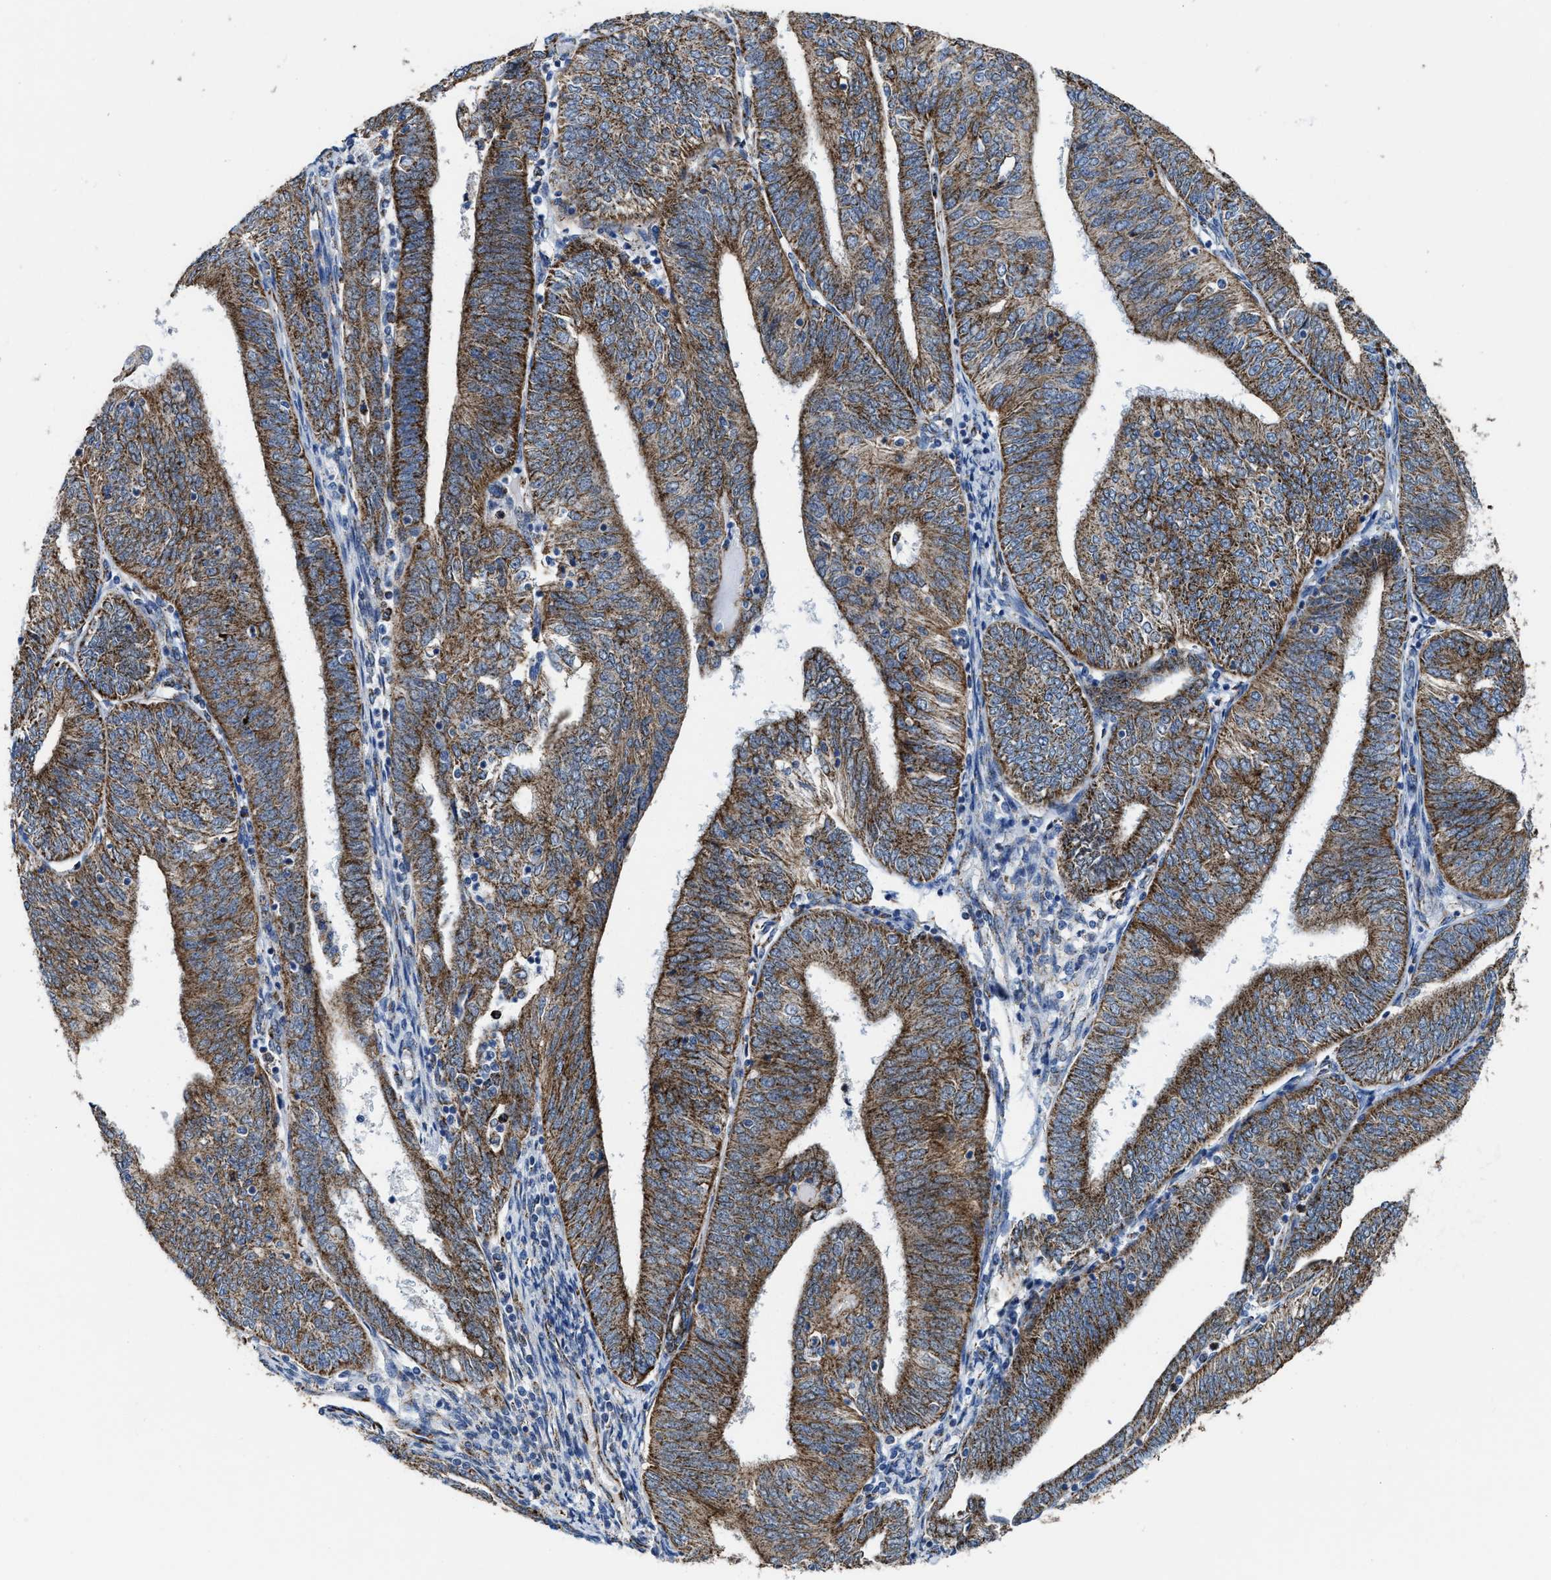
{"staining": {"intensity": "strong", "quantity": ">75%", "location": "cytoplasmic/membranous"}, "tissue": "endometrial cancer", "cell_type": "Tumor cells", "image_type": "cancer", "snomed": [{"axis": "morphology", "description": "Adenocarcinoma, NOS"}, {"axis": "topography", "description": "Endometrium"}], "caption": "IHC of human adenocarcinoma (endometrial) exhibits high levels of strong cytoplasmic/membranous expression in approximately >75% of tumor cells. The protein of interest is stained brown, and the nuclei are stained in blue (DAB (3,3'-diaminobenzidine) IHC with brightfield microscopy, high magnification).", "gene": "ALDH1B1", "patient": {"sex": "female", "age": 58}}